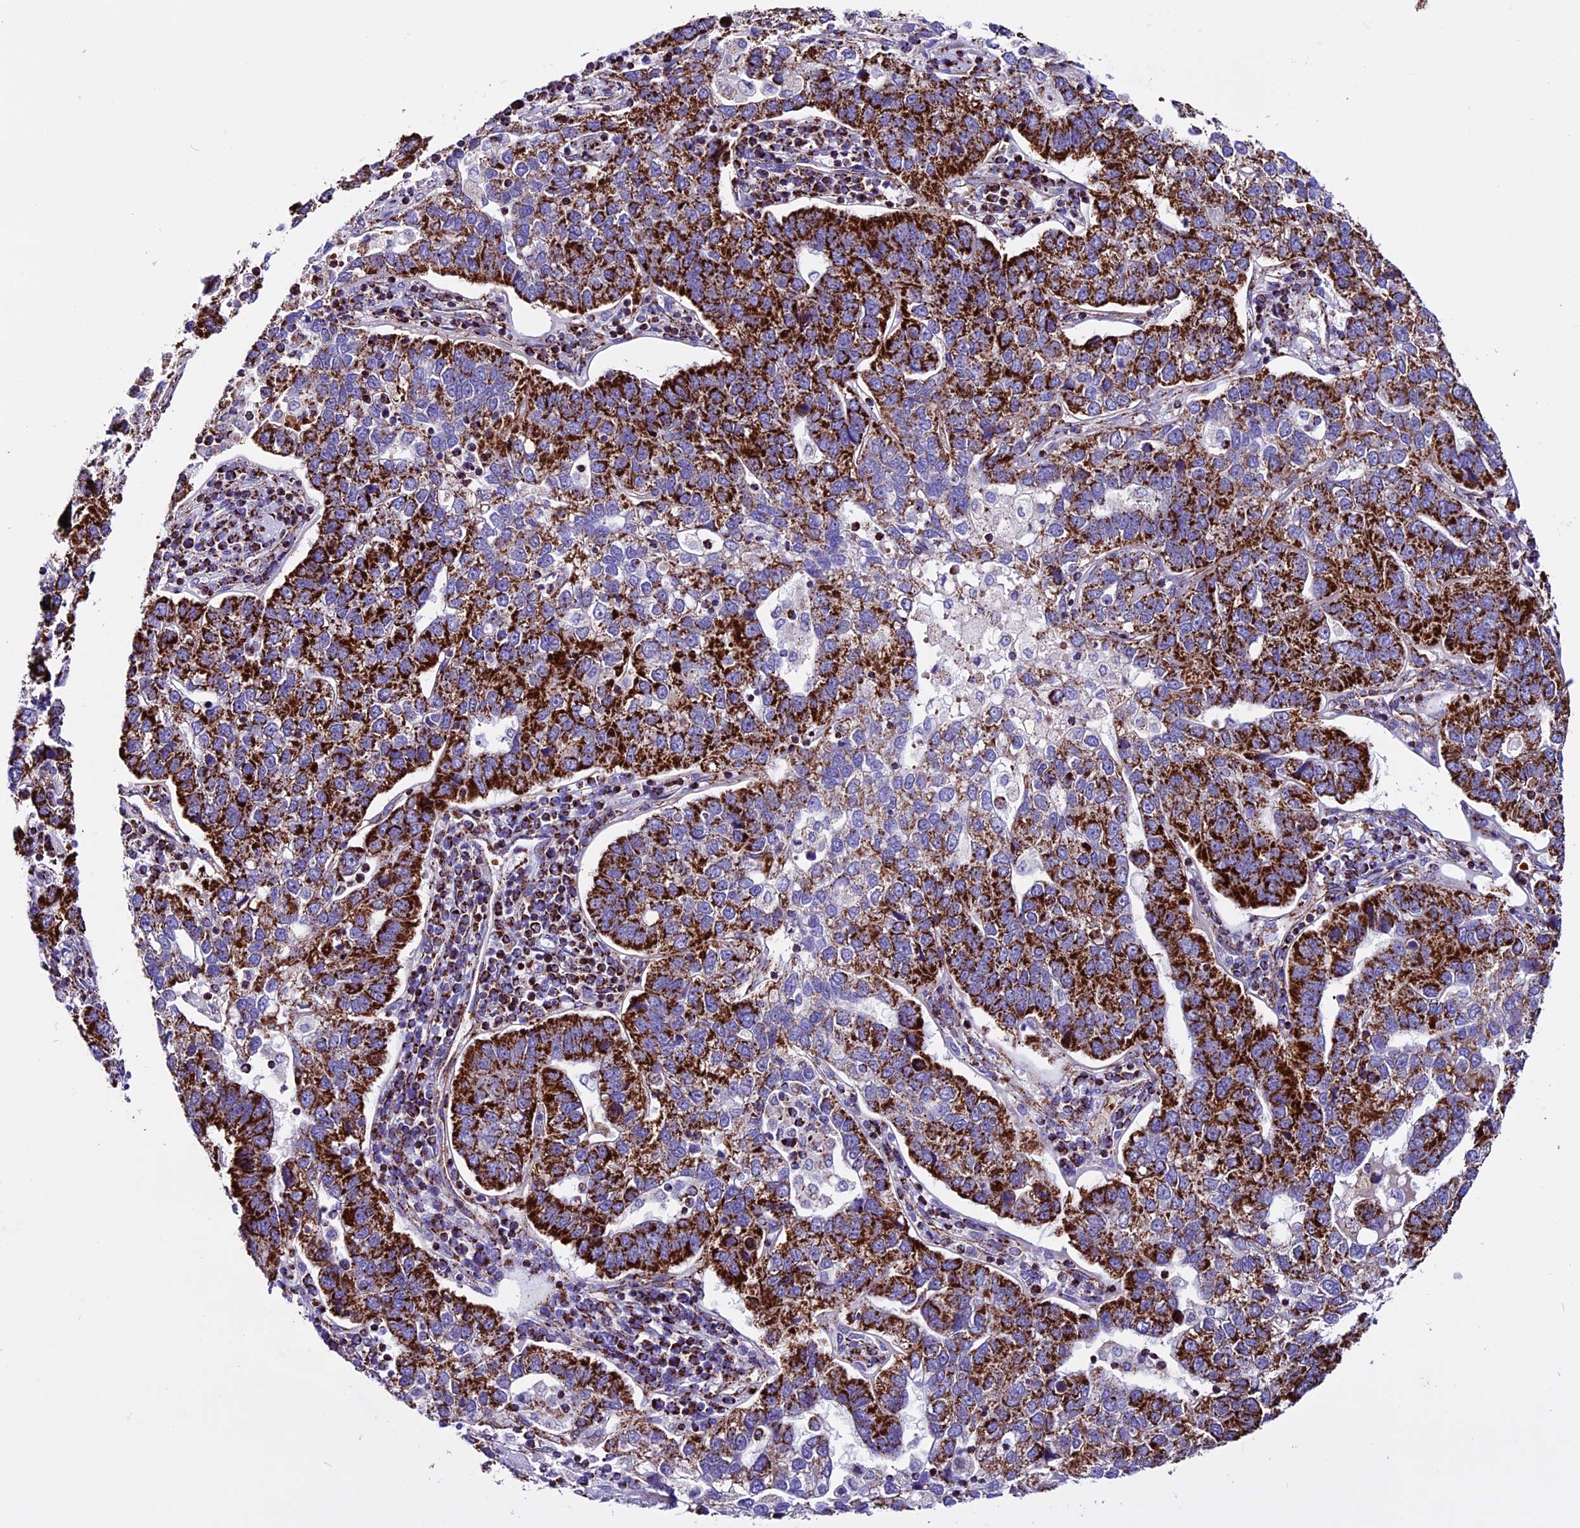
{"staining": {"intensity": "strong", "quantity": ">75%", "location": "cytoplasmic/membranous"}, "tissue": "pancreatic cancer", "cell_type": "Tumor cells", "image_type": "cancer", "snomed": [{"axis": "morphology", "description": "Adenocarcinoma, NOS"}, {"axis": "topography", "description": "Pancreas"}], "caption": "This is an image of IHC staining of adenocarcinoma (pancreatic), which shows strong staining in the cytoplasmic/membranous of tumor cells.", "gene": "CX3CL1", "patient": {"sex": "female", "age": 61}}